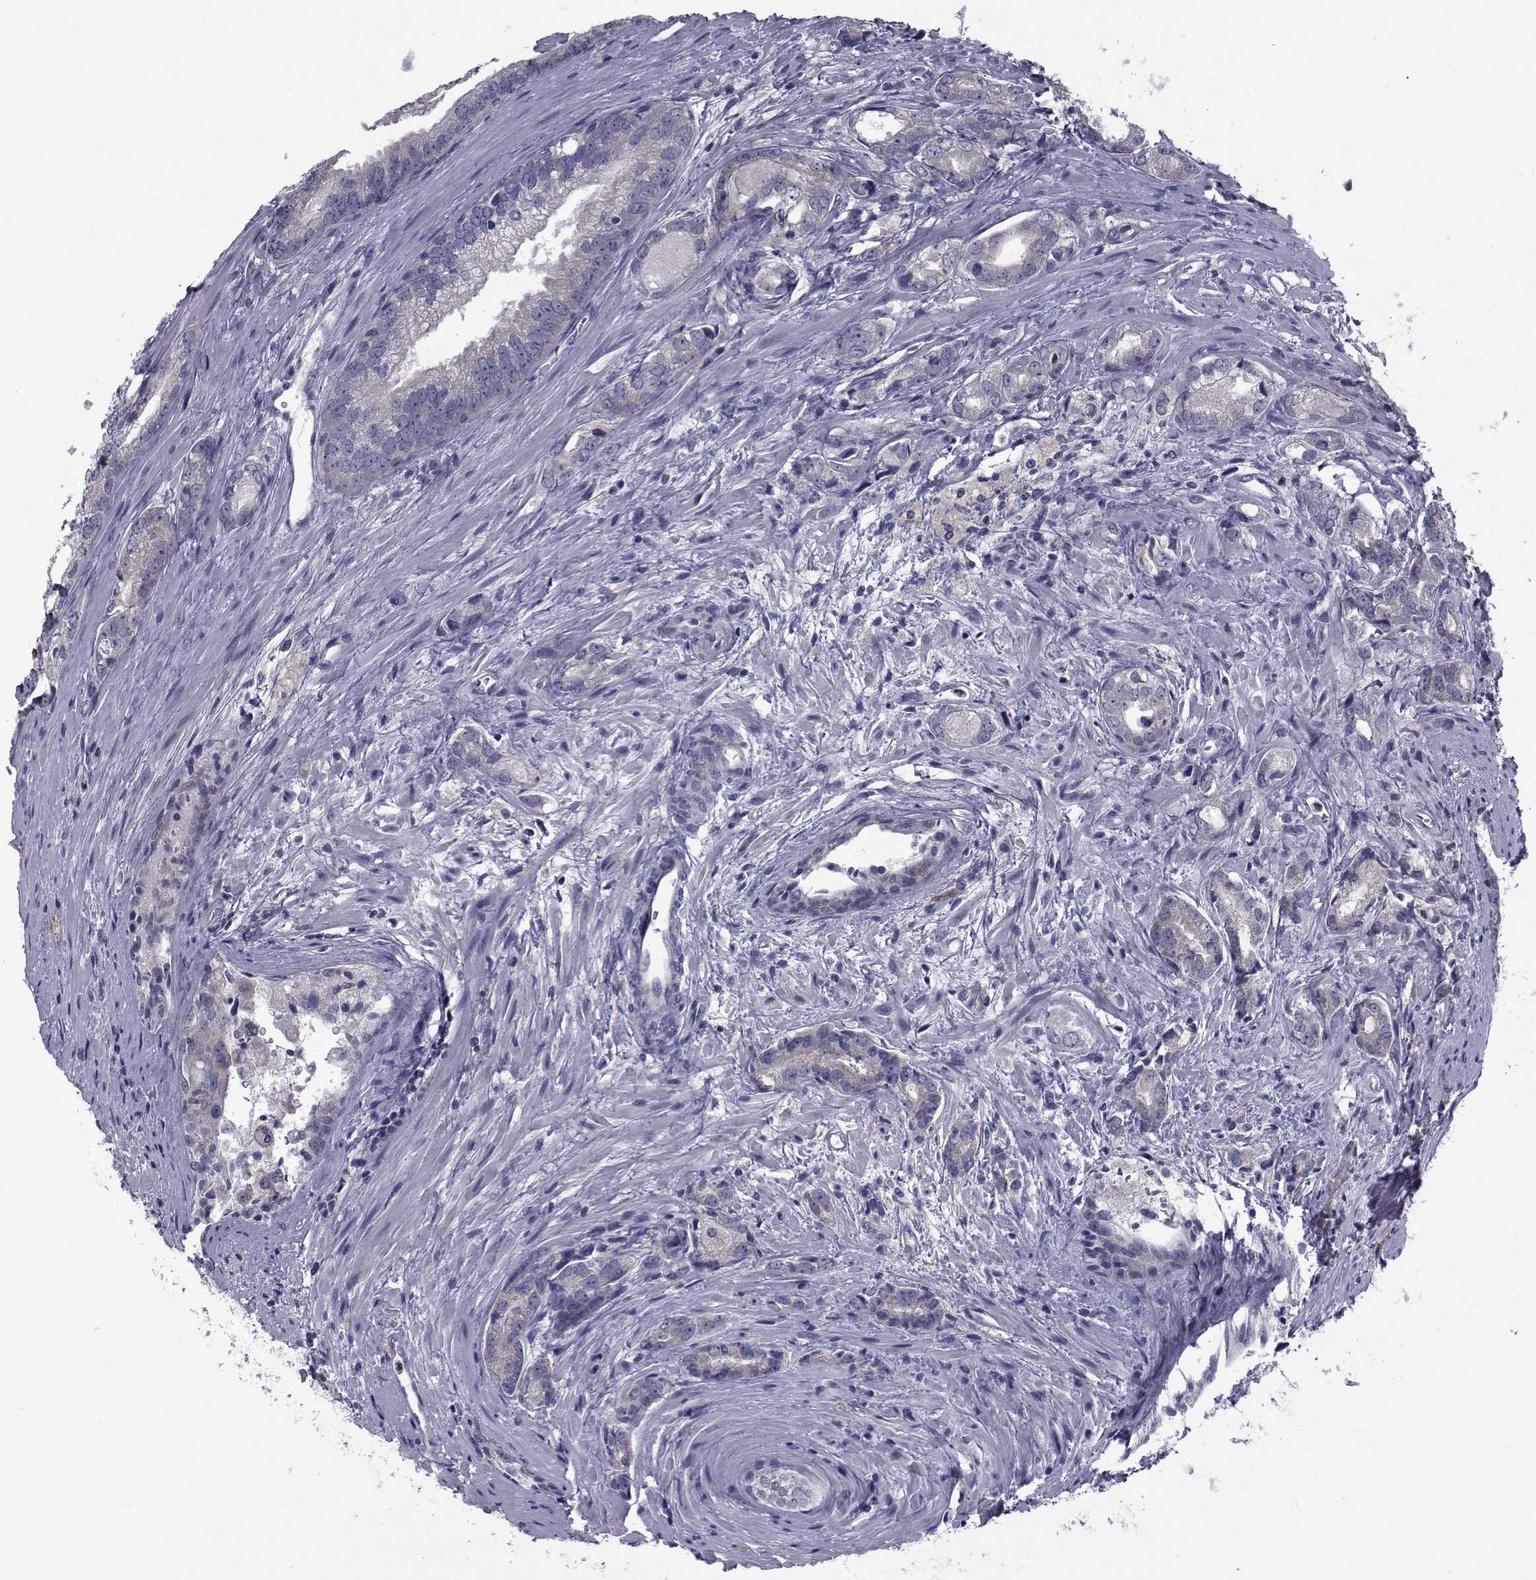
{"staining": {"intensity": "negative", "quantity": "none", "location": "none"}, "tissue": "prostate cancer", "cell_type": "Tumor cells", "image_type": "cancer", "snomed": [{"axis": "morphology", "description": "Adenocarcinoma, NOS"}, {"axis": "morphology", "description": "Adenocarcinoma, High grade"}, {"axis": "topography", "description": "Prostate"}], "caption": "DAB (3,3'-diaminobenzidine) immunohistochemical staining of adenocarcinoma (prostate) displays no significant staining in tumor cells.", "gene": "SLC30A10", "patient": {"sex": "male", "age": 70}}